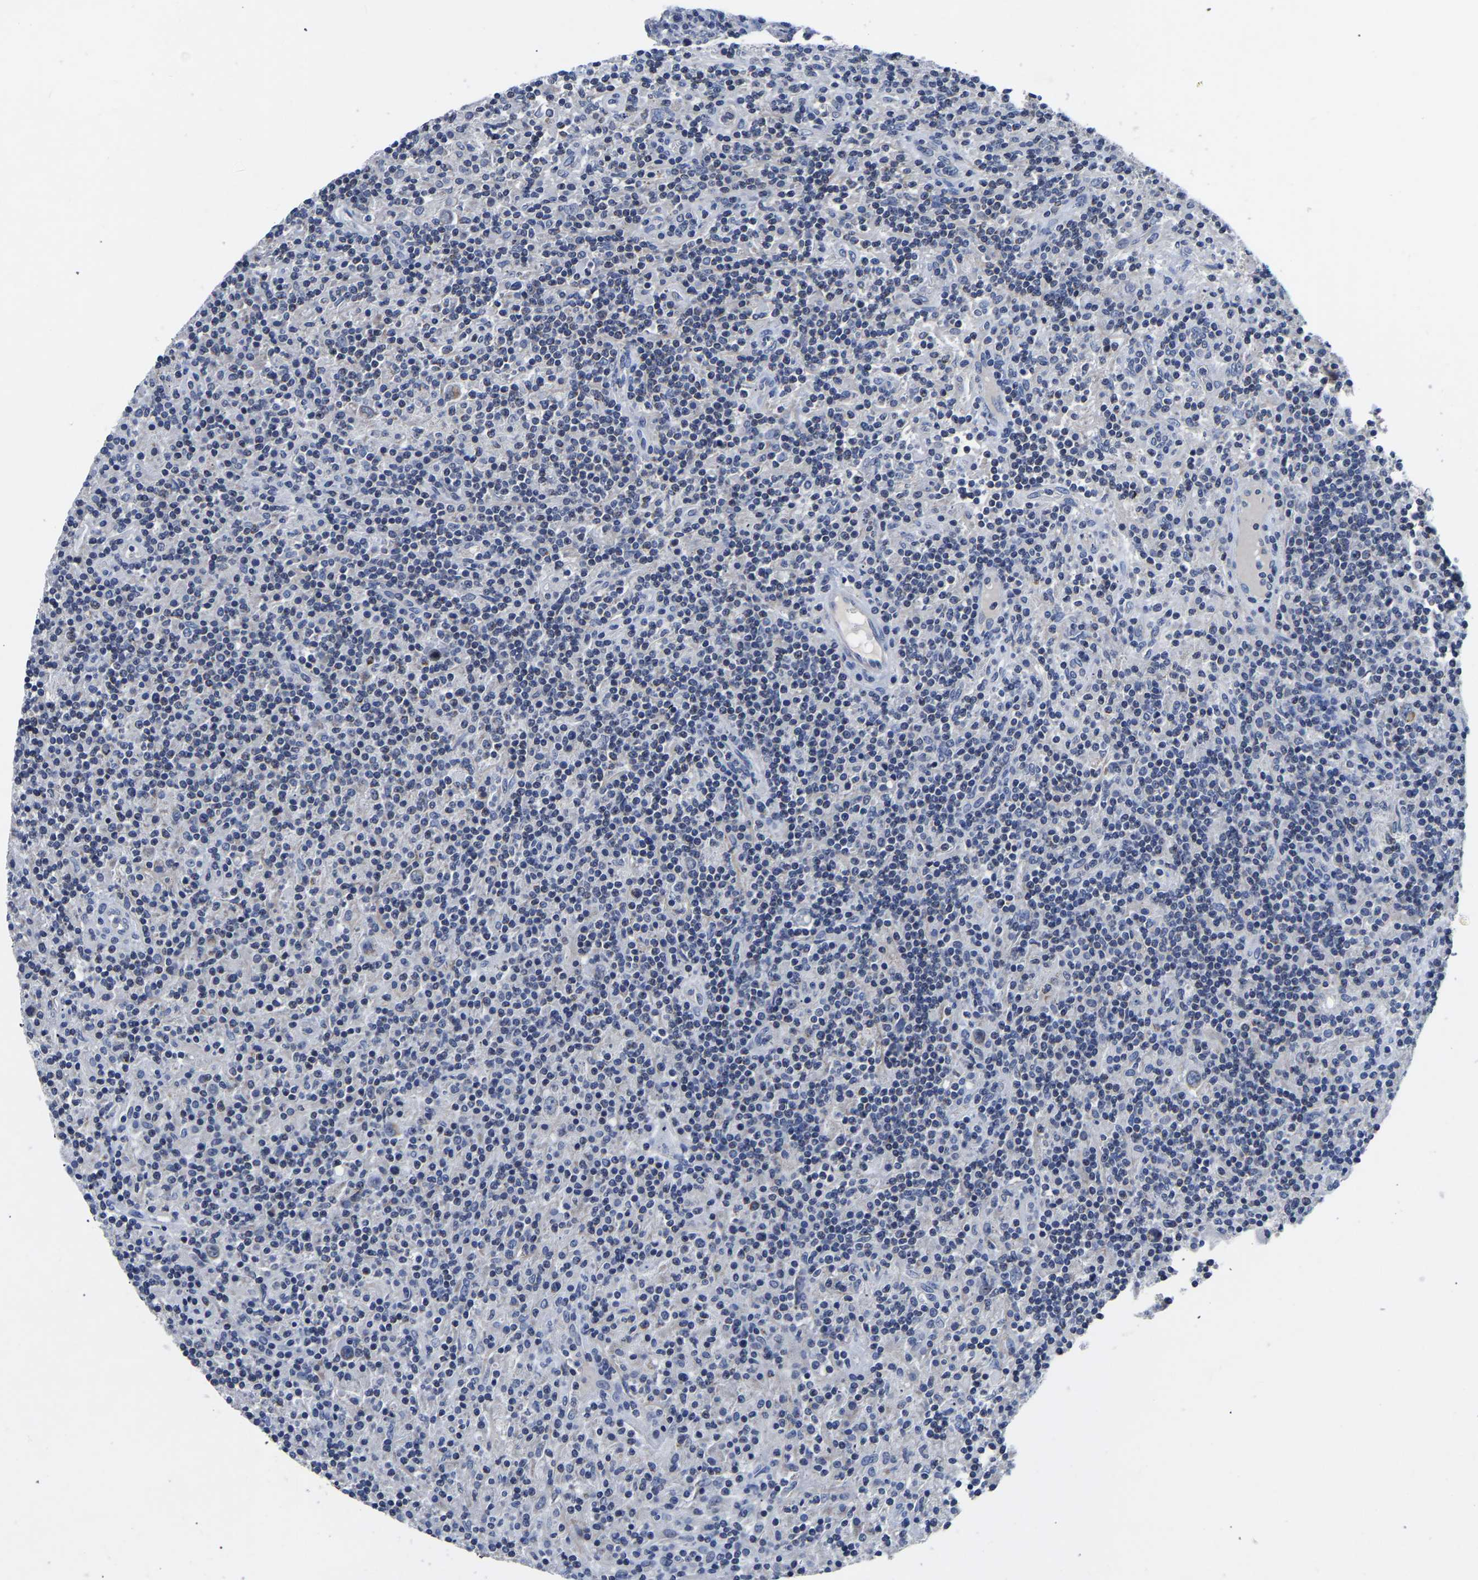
{"staining": {"intensity": "moderate", "quantity": "<25%", "location": "cytoplasmic/membranous"}, "tissue": "lymphoma", "cell_type": "Tumor cells", "image_type": "cancer", "snomed": [{"axis": "morphology", "description": "Hodgkin's disease, NOS"}, {"axis": "topography", "description": "Lymph node"}], "caption": "An immunohistochemistry histopathology image of tumor tissue is shown. Protein staining in brown labels moderate cytoplasmic/membranous positivity in Hodgkin's disease within tumor cells. The protein is shown in brown color, while the nuclei are stained blue.", "gene": "FGD5", "patient": {"sex": "male", "age": 70}}